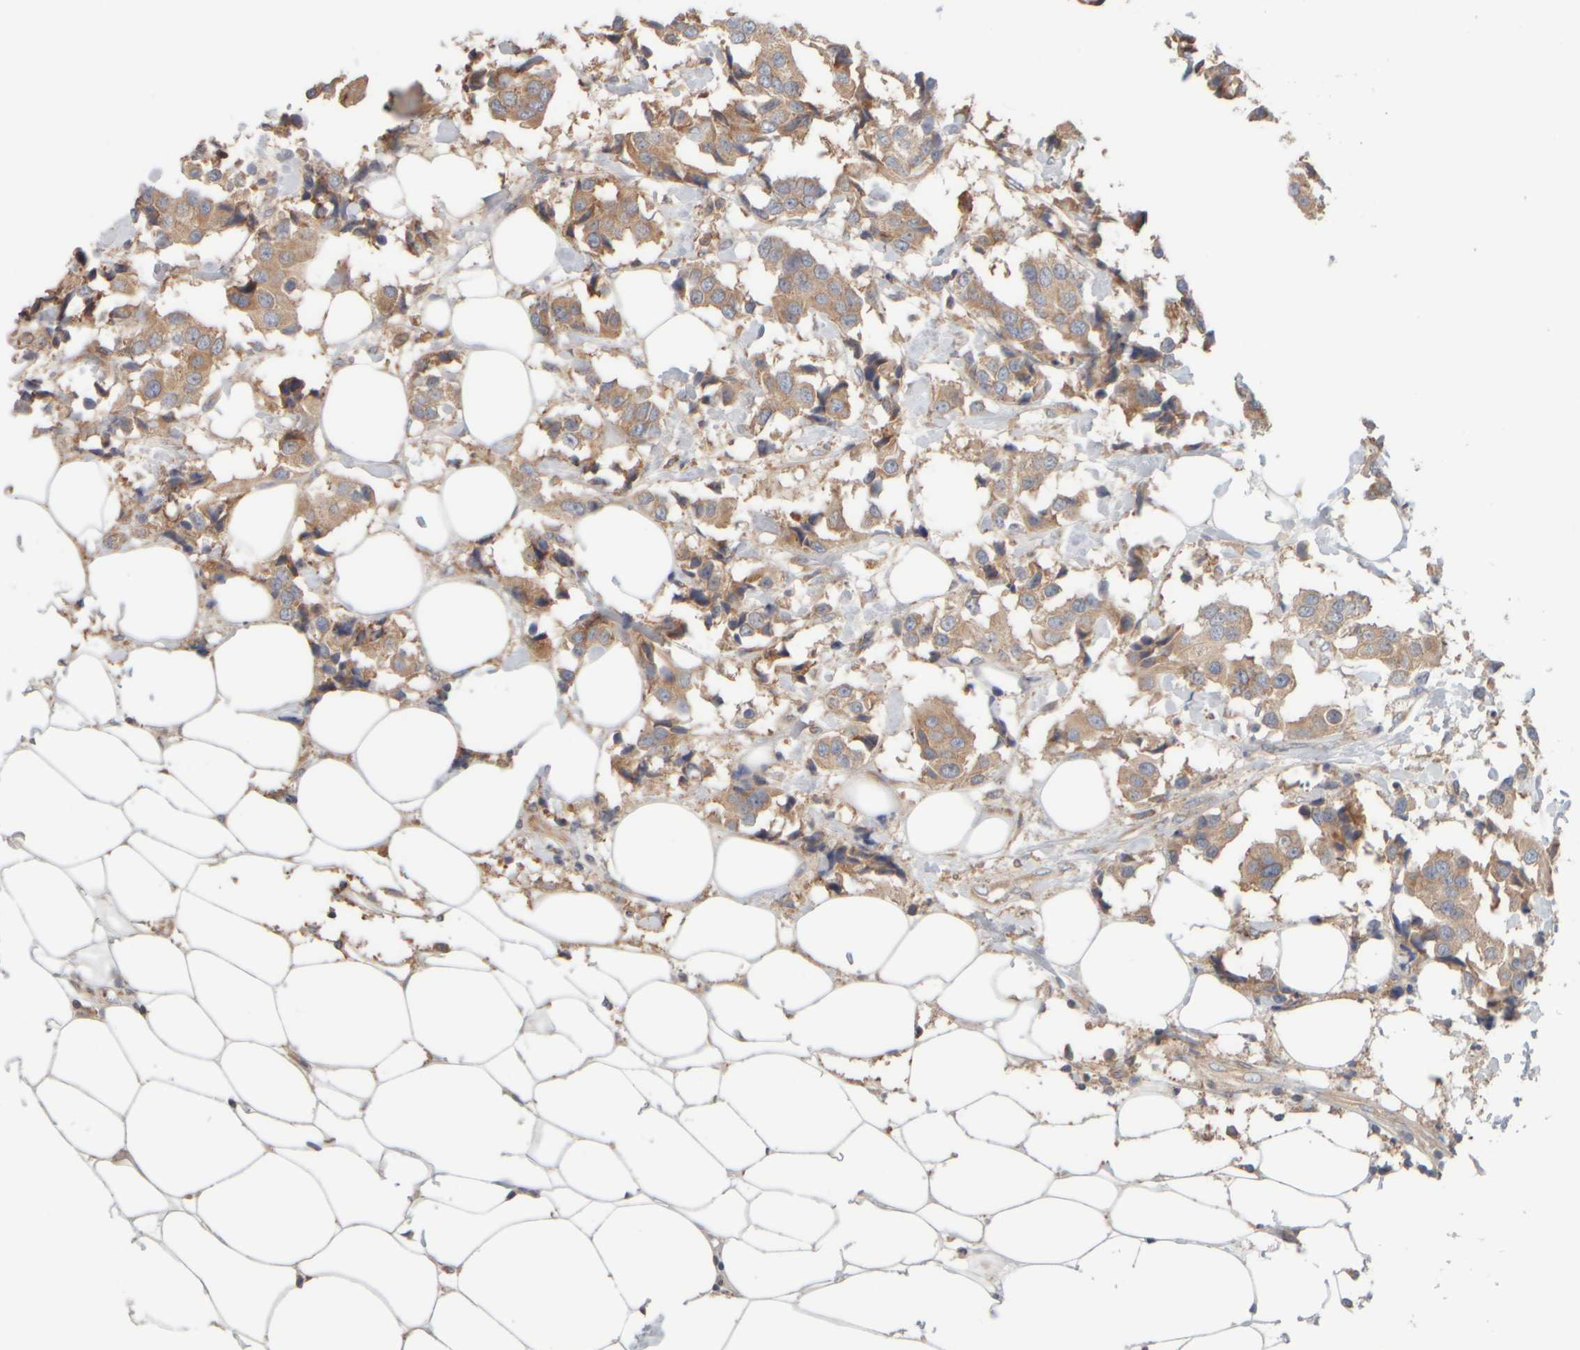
{"staining": {"intensity": "weak", "quantity": ">75%", "location": "cytoplasmic/membranous"}, "tissue": "breast cancer", "cell_type": "Tumor cells", "image_type": "cancer", "snomed": [{"axis": "morphology", "description": "Normal tissue, NOS"}, {"axis": "morphology", "description": "Duct carcinoma"}, {"axis": "topography", "description": "Breast"}], "caption": "Breast cancer stained with a protein marker exhibits weak staining in tumor cells.", "gene": "EIF2B3", "patient": {"sex": "female", "age": 39}}